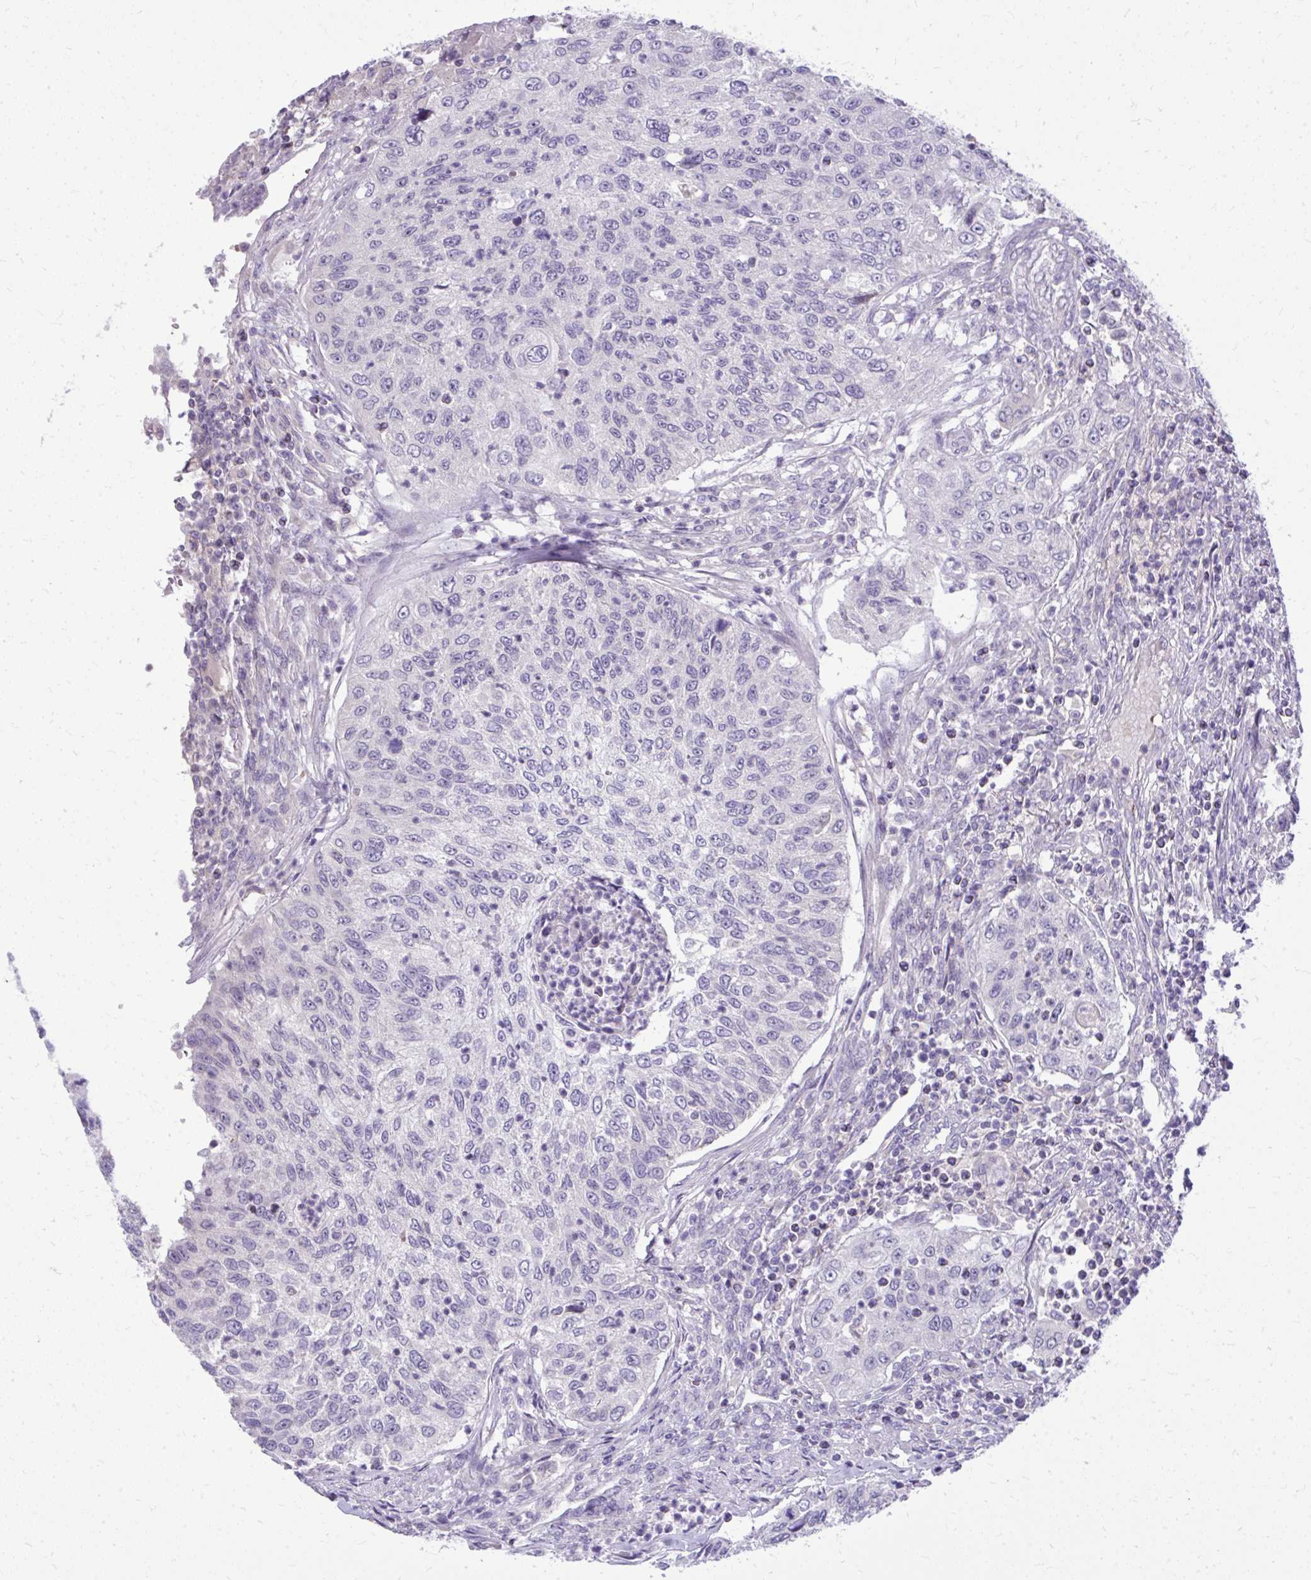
{"staining": {"intensity": "negative", "quantity": "none", "location": "none"}, "tissue": "urothelial cancer", "cell_type": "Tumor cells", "image_type": "cancer", "snomed": [{"axis": "morphology", "description": "Urothelial carcinoma, High grade"}, {"axis": "topography", "description": "Urinary bladder"}], "caption": "Immunohistochemical staining of human urothelial cancer displays no significant positivity in tumor cells.", "gene": "DPY19L1", "patient": {"sex": "female", "age": 60}}